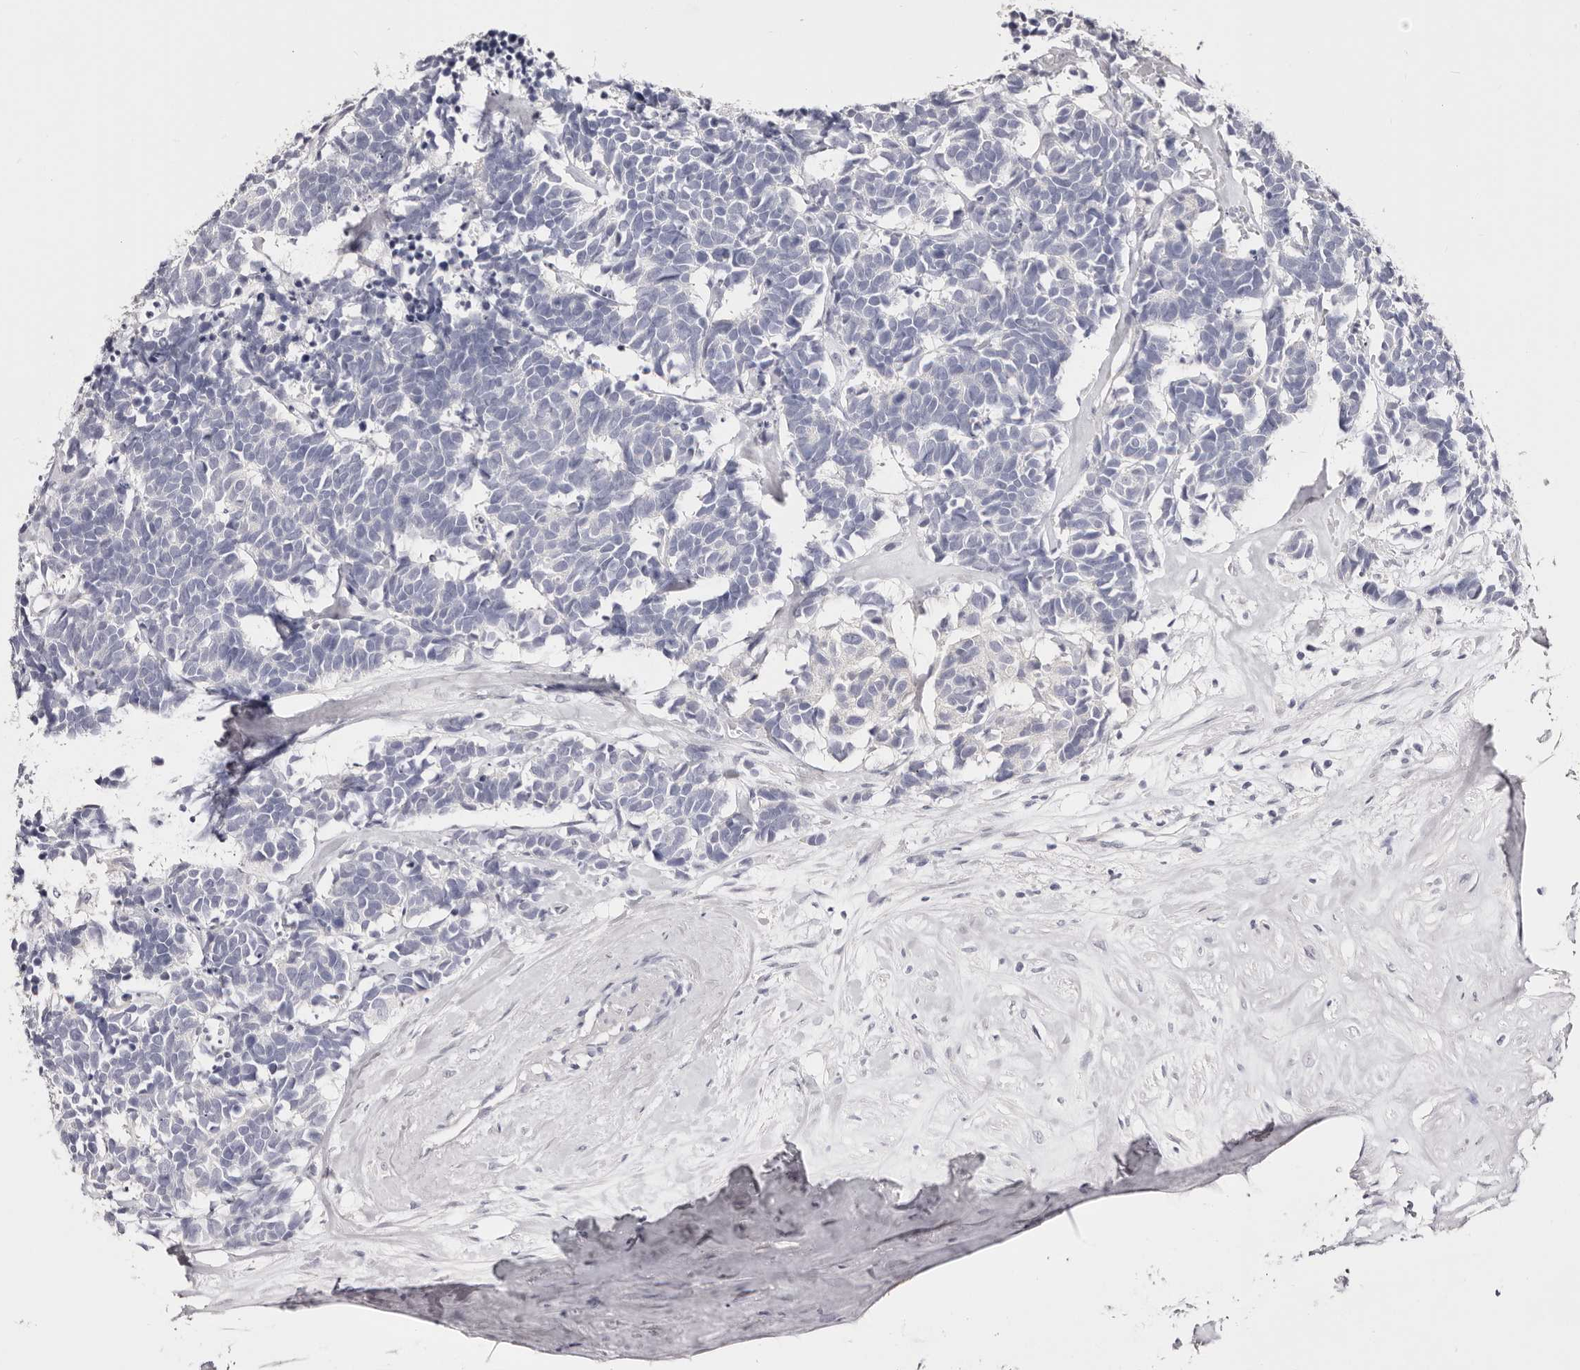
{"staining": {"intensity": "negative", "quantity": "none", "location": "none"}, "tissue": "carcinoid", "cell_type": "Tumor cells", "image_type": "cancer", "snomed": [{"axis": "morphology", "description": "Carcinoma, NOS"}, {"axis": "morphology", "description": "Carcinoid, malignant, NOS"}, {"axis": "topography", "description": "Urinary bladder"}], "caption": "The micrograph demonstrates no significant positivity in tumor cells of carcinoid.", "gene": "AKNAD1", "patient": {"sex": "male", "age": 57}}